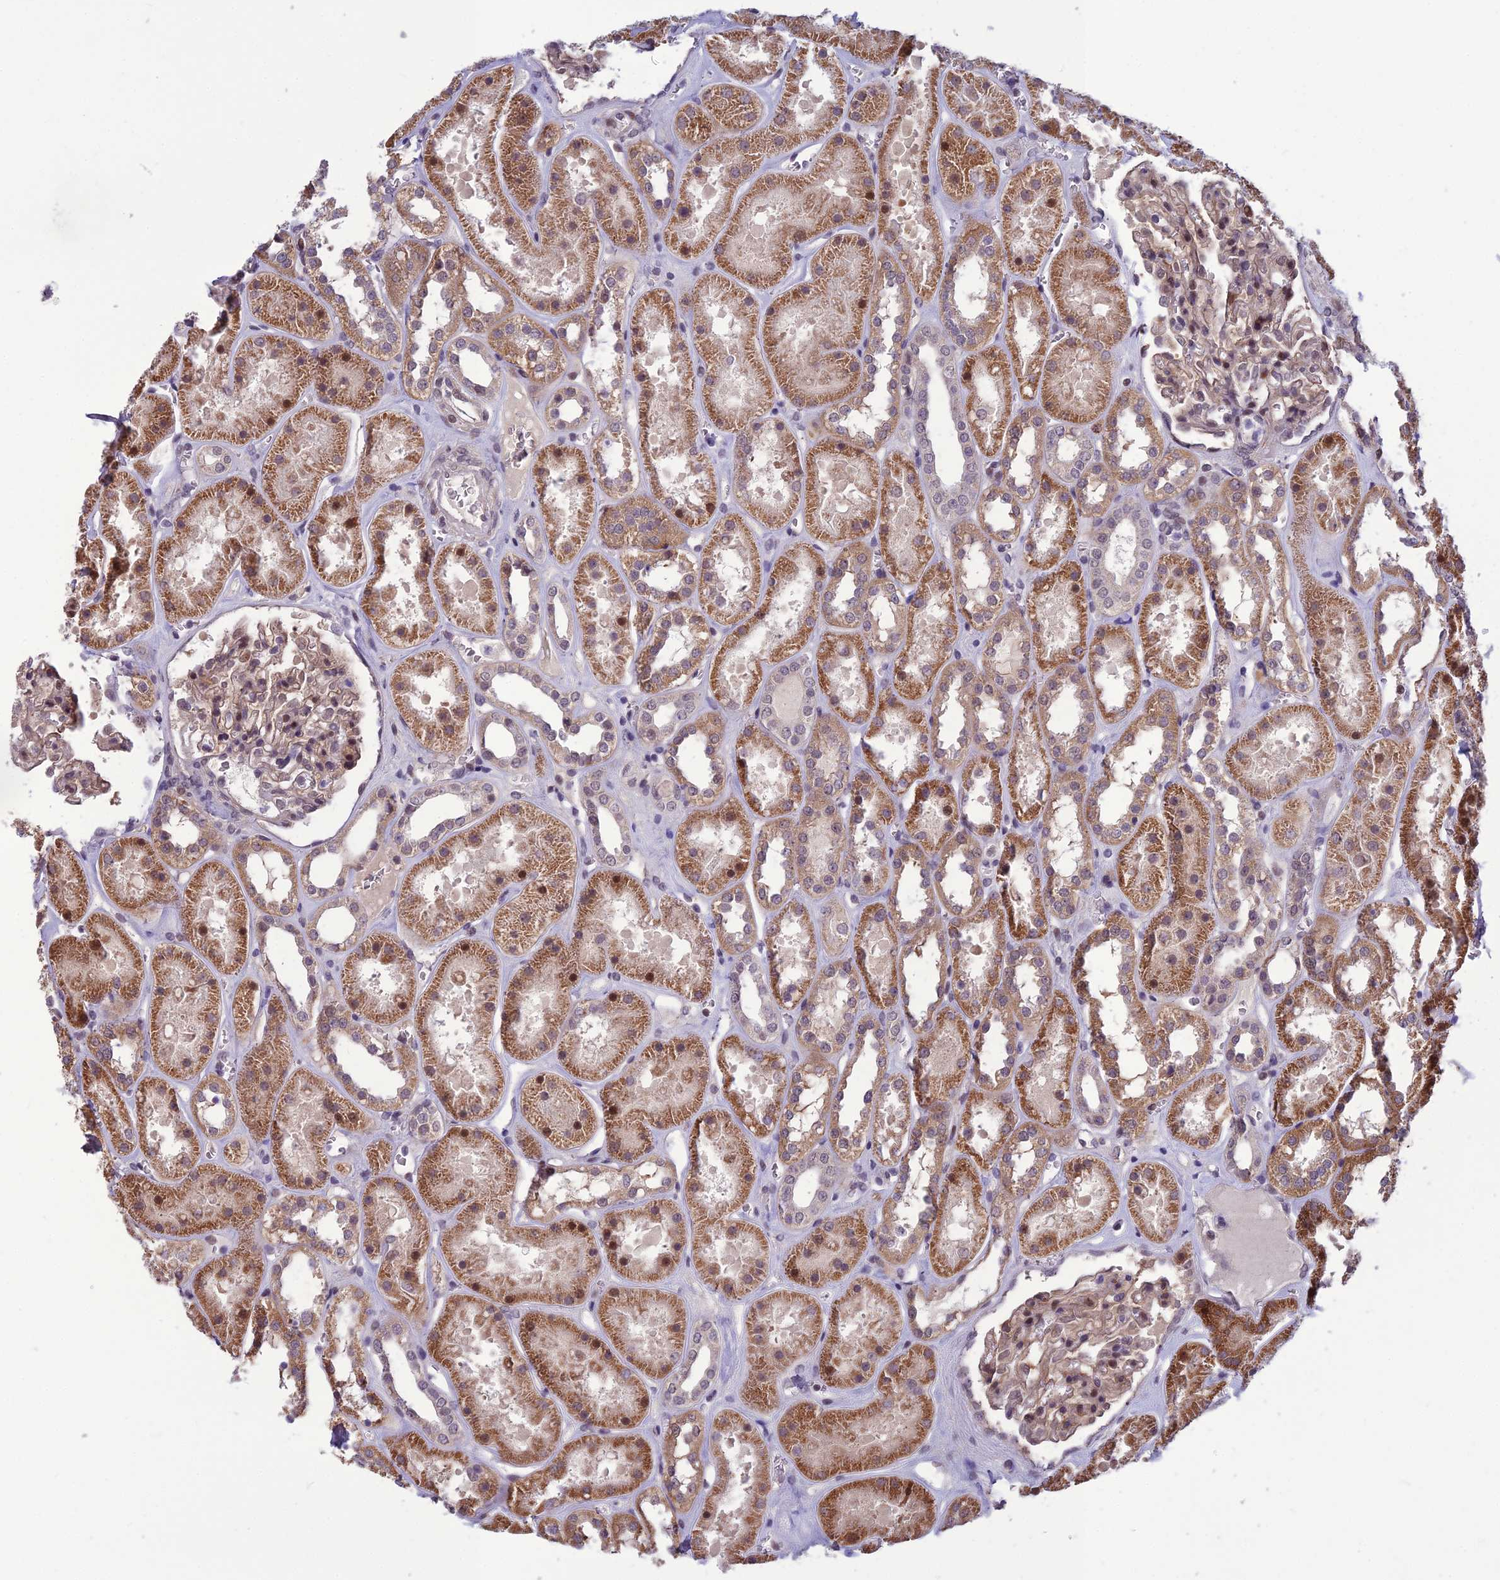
{"staining": {"intensity": "moderate", "quantity": "25%-75%", "location": "nuclear"}, "tissue": "kidney", "cell_type": "Cells in glomeruli", "image_type": "normal", "snomed": [{"axis": "morphology", "description": "Normal tissue, NOS"}, {"axis": "topography", "description": "Kidney"}], "caption": "High-power microscopy captured an immunohistochemistry histopathology image of benign kidney, revealing moderate nuclear expression in about 25%-75% of cells in glomeruli. The staining was performed using DAB, with brown indicating positive protein expression. Nuclei are stained blue with hematoxylin.", "gene": "FBRS", "patient": {"sex": "female", "age": 41}}